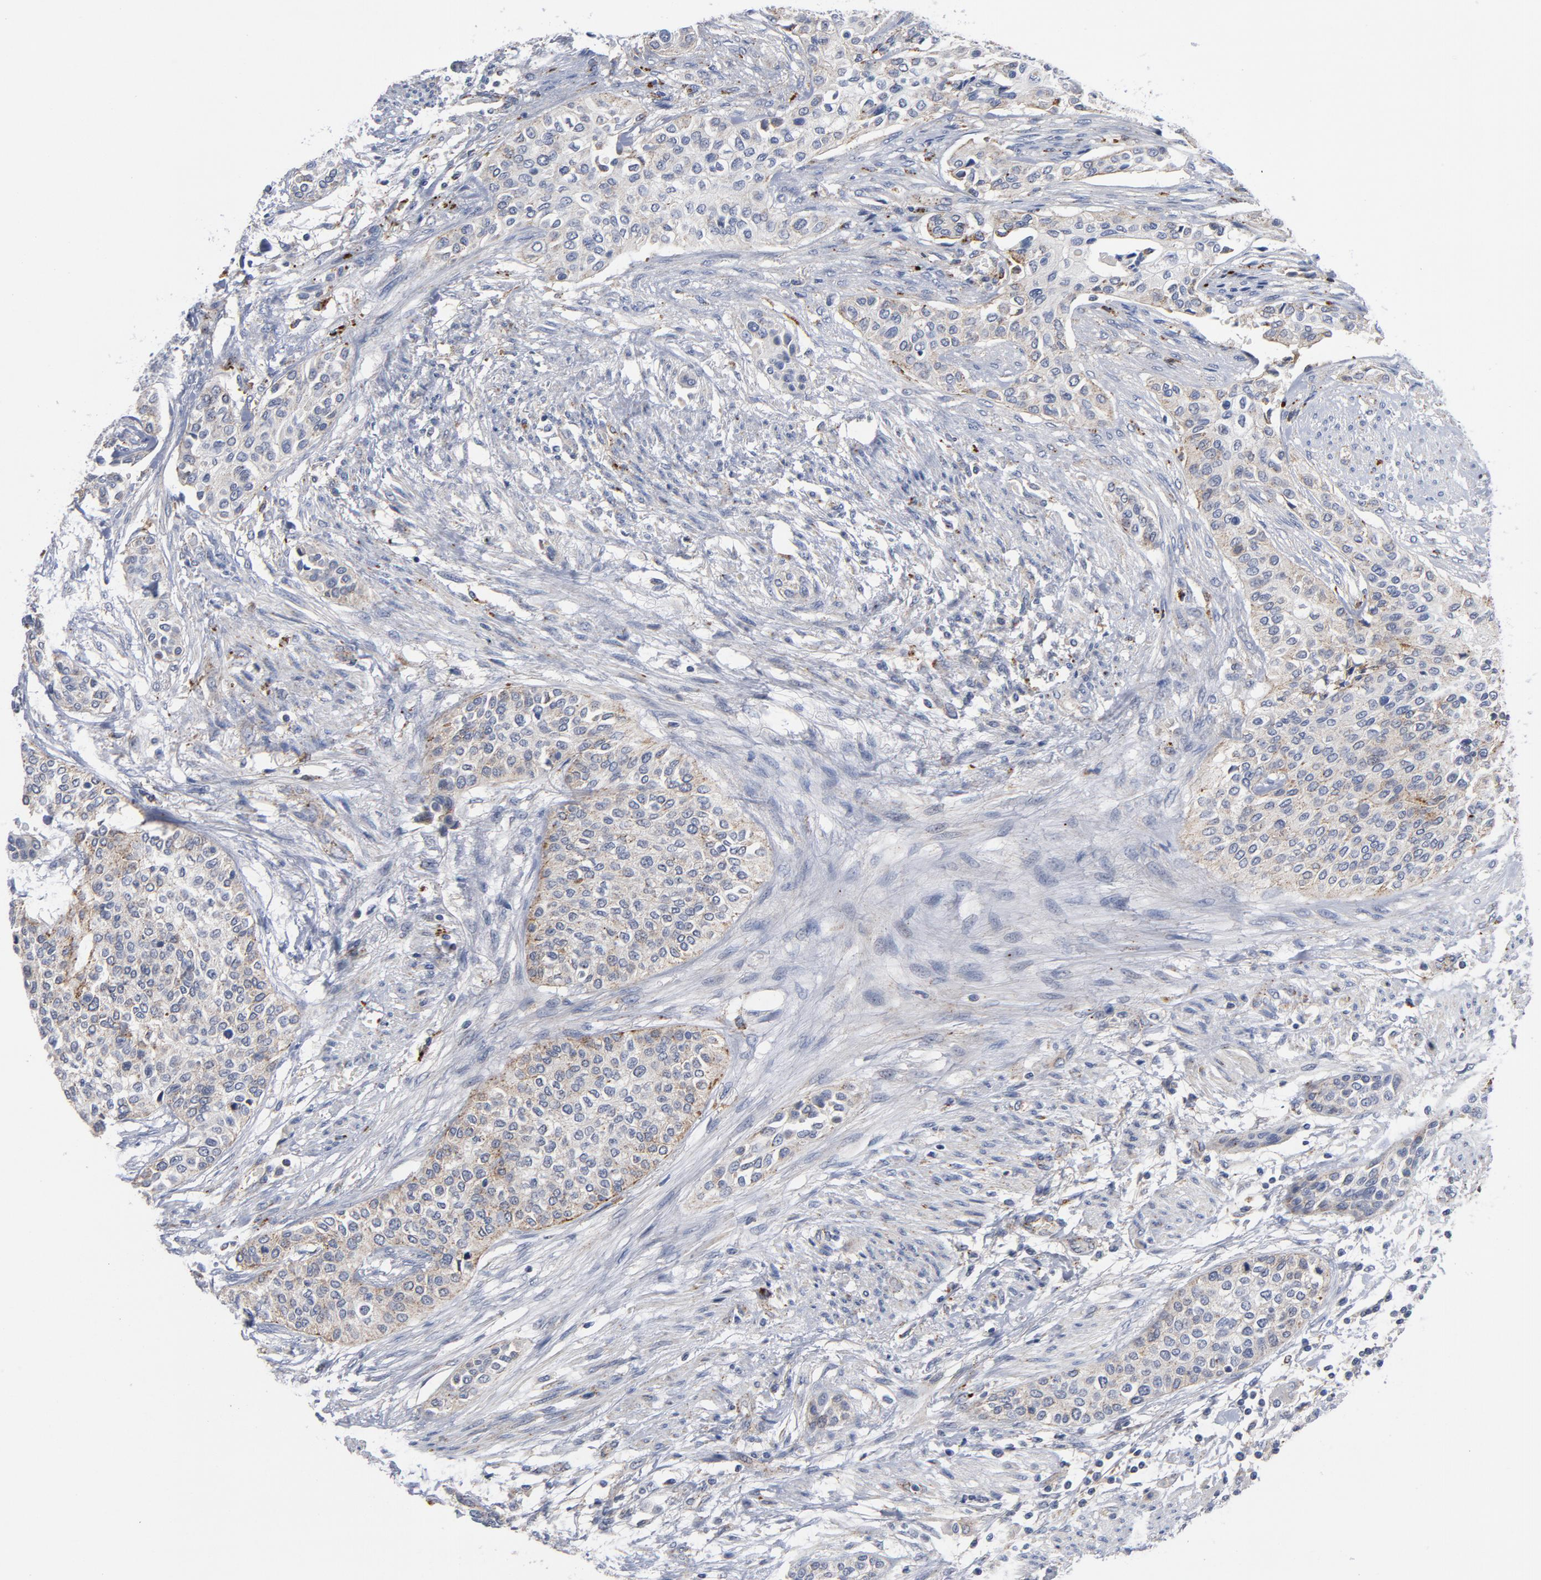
{"staining": {"intensity": "weak", "quantity": "25%-75%", "location": "cytoplasmic/membranous"}, "tissue": "urothelial cancer", "cell_type": "Tumor cells", "image_type": "cancer", "snomed": [{"axis": "morphology", "description": "Urothelial carcinoma, High grade"}, {"axis": "topography", "description": "Urinary bladder"}], "caption": "Human urothelial cancer stained with a brown dye reveals weak cytoplasmic/membranous positive positivity in about 25%-75% of tumor cells.", "gene": "AKT2", "patient": {"sex": "male", "age": 74}}